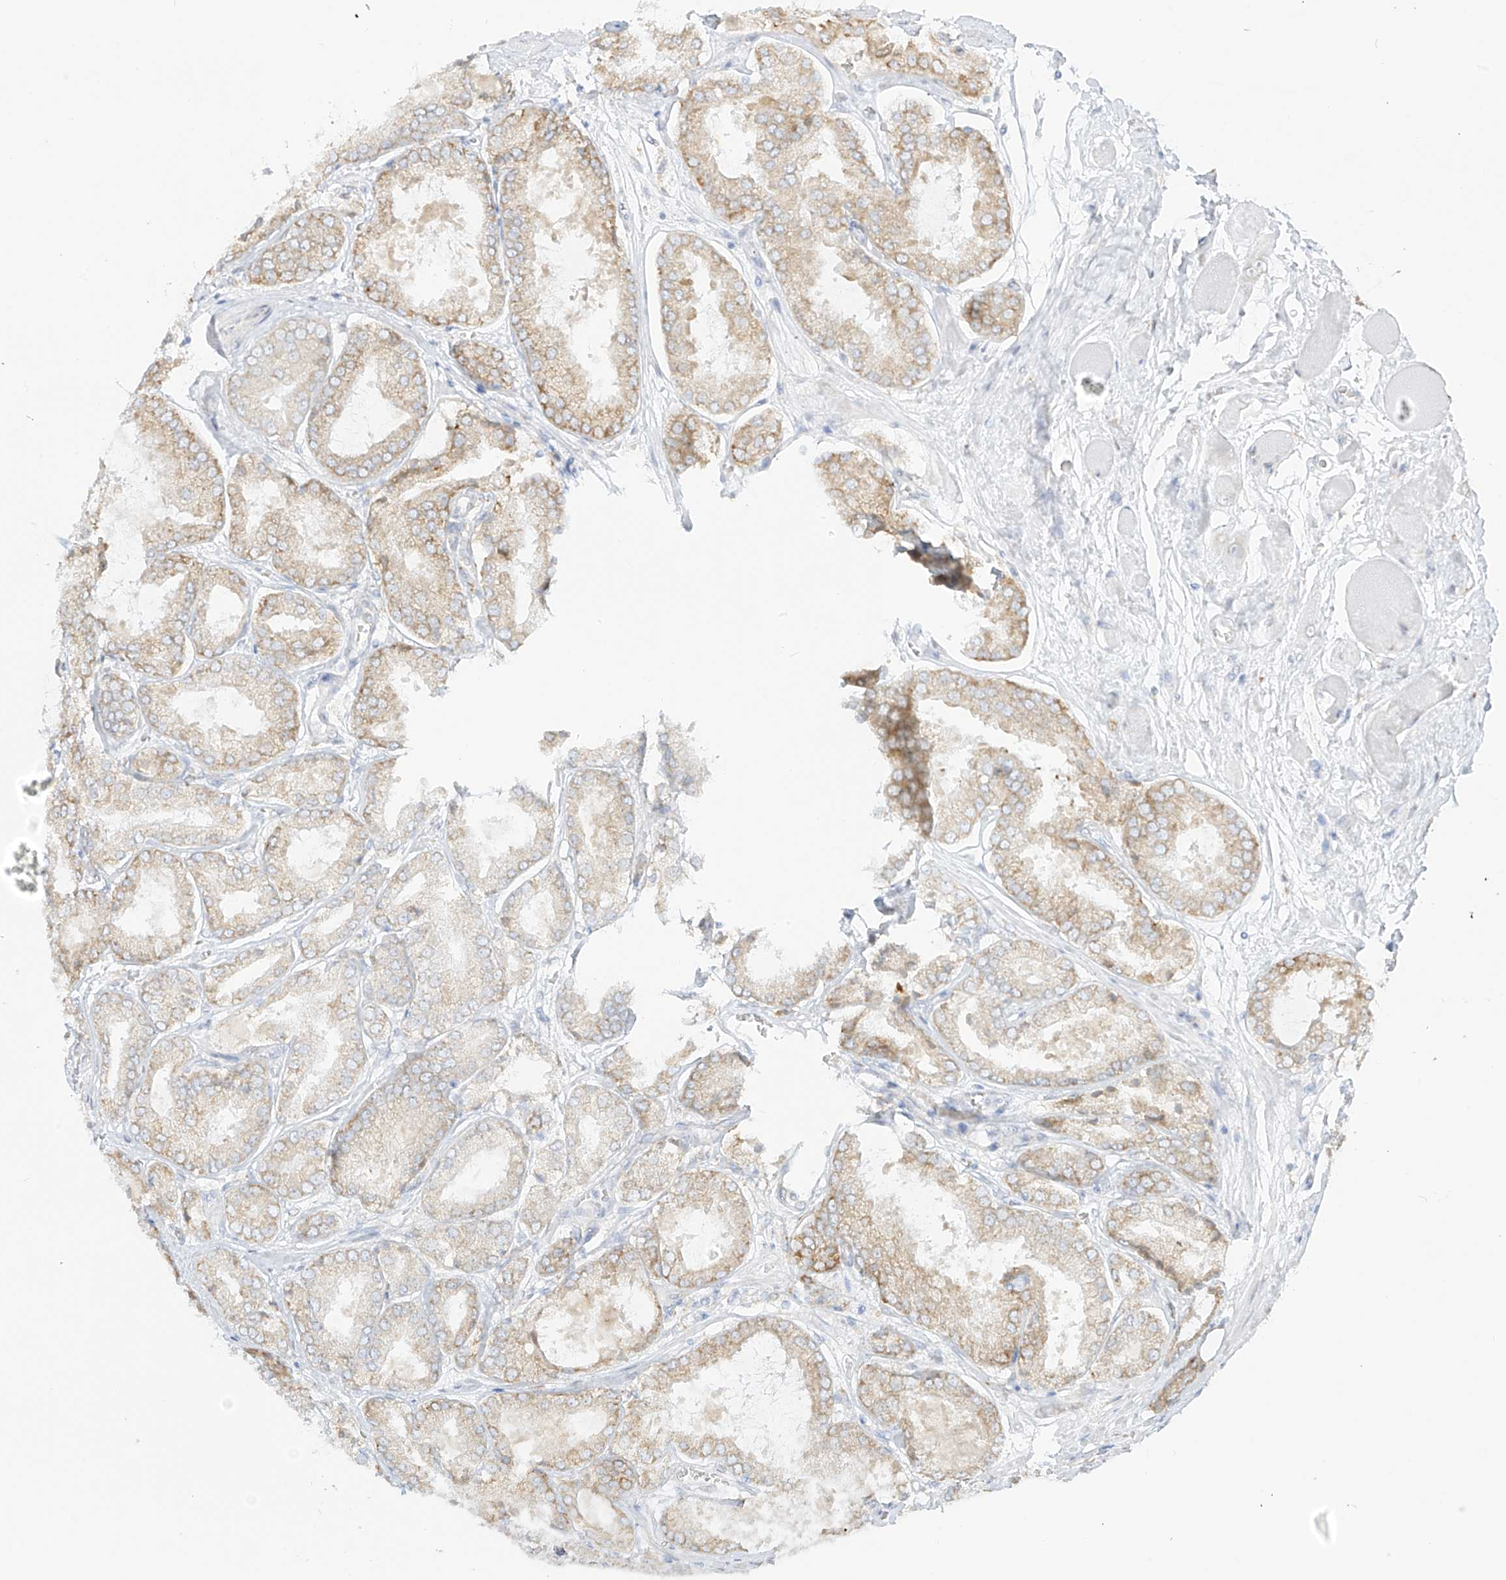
{"staining": {"intensity": "weak", "quantity": "25%-75%", "location": "cytoplasmic/membranous"}, "tissue": "prostate cancer", "cell_type": "Tumor cells", "image_type": "cancer", "snomed": [{"axis": "morphology", "description": "Adenocarcinoma, Low grade"}, {"axis": "topography", "description": "Prostate"}], "caption": "A histopathology image showing weak cytoplasmic/membranous positivity in about 25%-75% of tumor cells in prostate cancer, as visualized by brown immunohistochemical staining.", "gene": "LRRC59", "patient": {"sex": "male", "age": 67}}